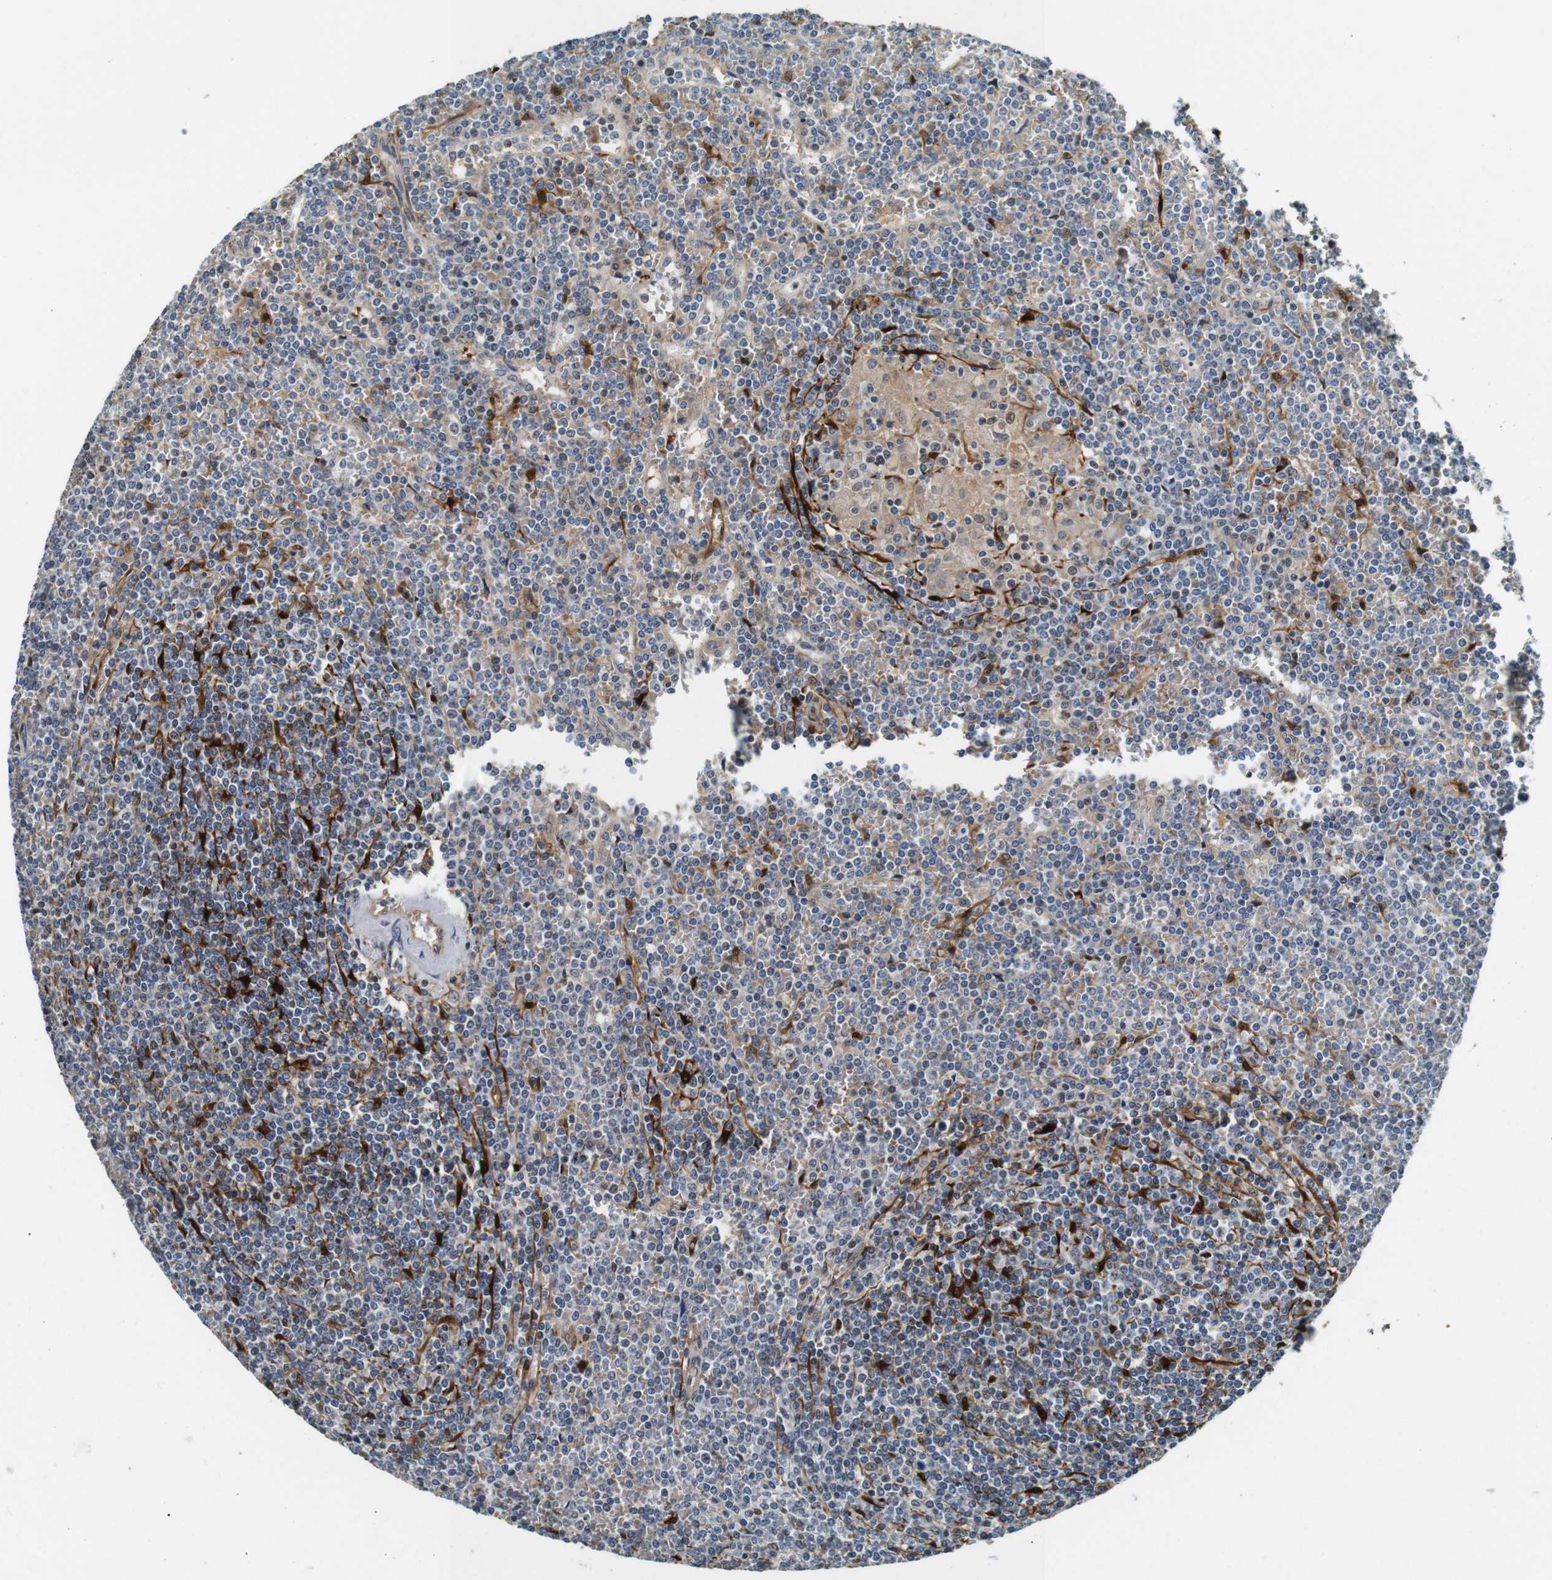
{"staining": {"intensity": "weak", "quantity": "<25%", "location": "cytoplasmic/membranous,nuclear"}, "tissue": "lymphoma", "cell_type": "Tumor cells", "image_type": "cancer", "snomed": [{"axis": "morphology", "description": "Malignant lymphoma, non-Hodgkin's type, Low grade"}, {"axis": "topography", "description": "Spleen"}], "caption": "Tumor cells show no significant staining in lymphoma.", "gene": "LXN", "patient": {"sex": "female", "age": 19}}